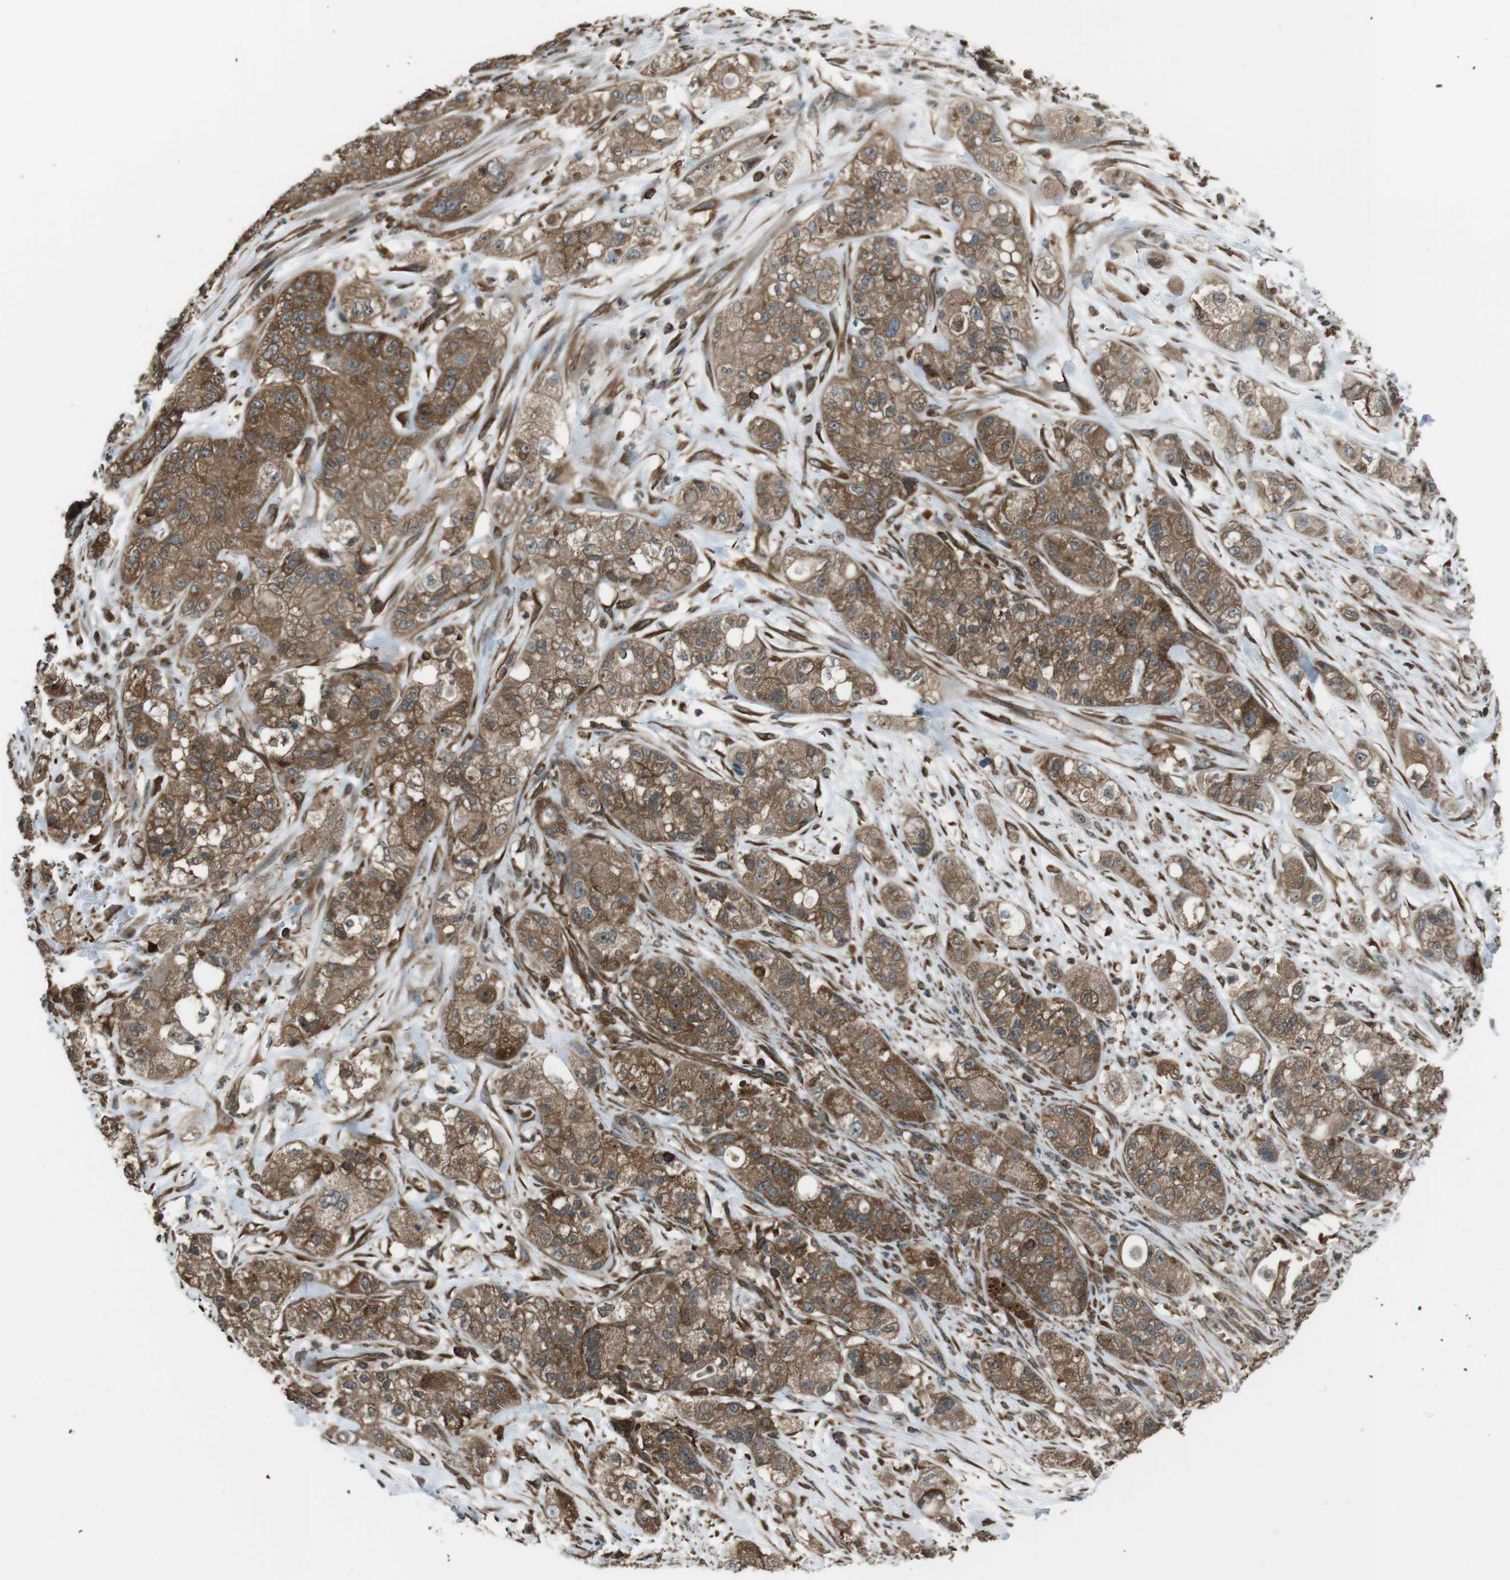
{"staining": {"intensity": "moderate", "quantity": ">75%", "location": "cytoplasmic/membranous"}, "tissue": "pancreatic cancer", "cell_type": "Tumor cells", "image_type": "cancer", "snomed": [{"axis": "morphology", "description": "Adenocarcinoma, NOS"}, {"axis": "topography", "description": "Pancreas"}], "caption": "Protein expression analysis of adenocarcinoma (pancreatic) shows moderate cytoplasmic/membranous expression in approximately >75% of tumor cells.", "gene": "PA2G4", "patient": {"sex": "female", "age": 78}}